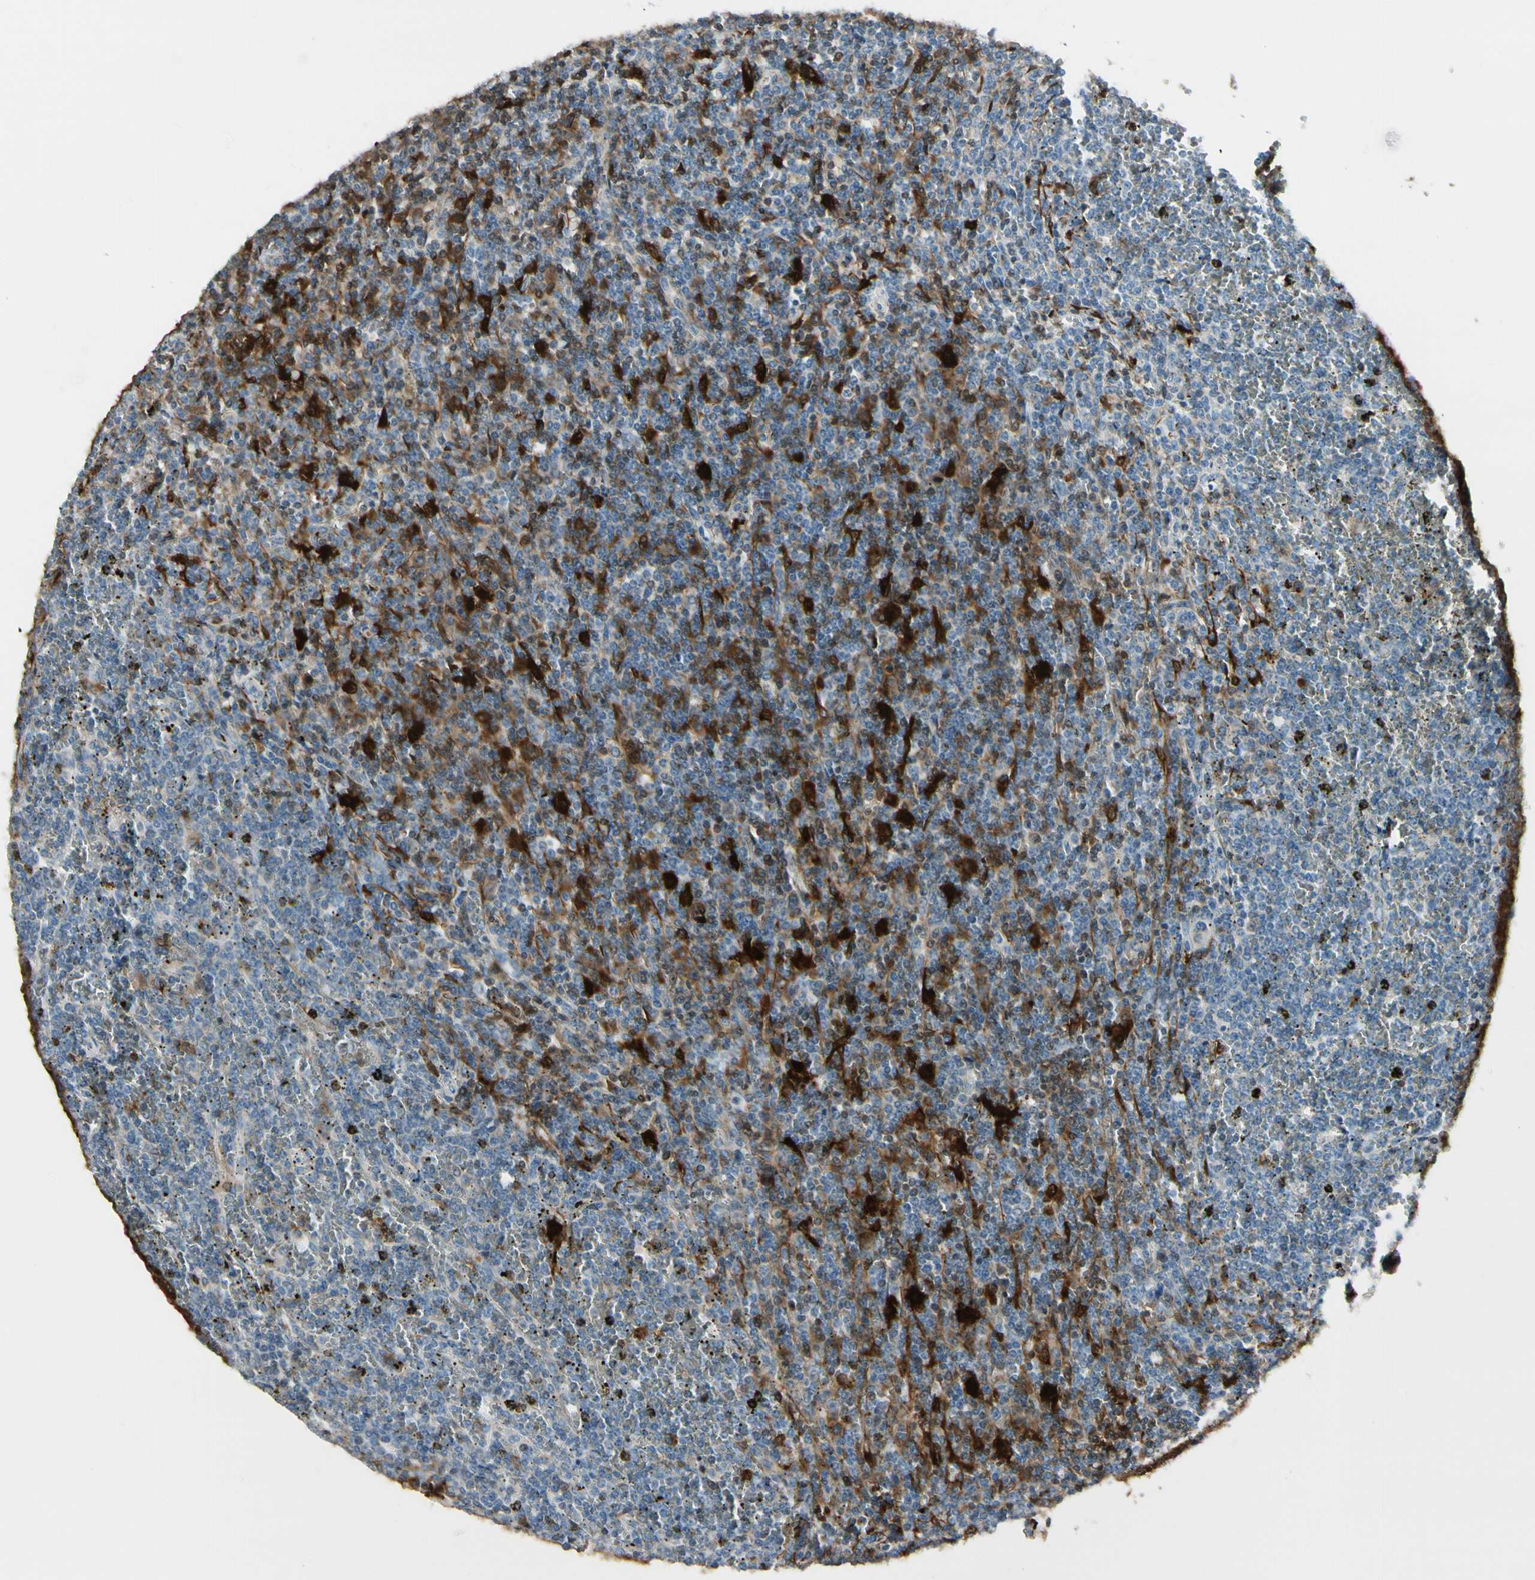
{"staining": {"intensity": "negative", "quantity": "none", "location": "none"}, "tissue": "lymphoma", "cell_type": "Tumor cells", "image_type": "cancer", "snomed": [{"axis": "morphology", "description": "Malignant lymphoma, non-Hodgkin's type, Low grade"}, {"axis": "topography", "description": "Spleen"}], "caption": "A histopathology image of human lymphoma is negative for staining in tumor cells.", "gene": "TRAF1", "patient": {"sex": "female", "age": 19}}